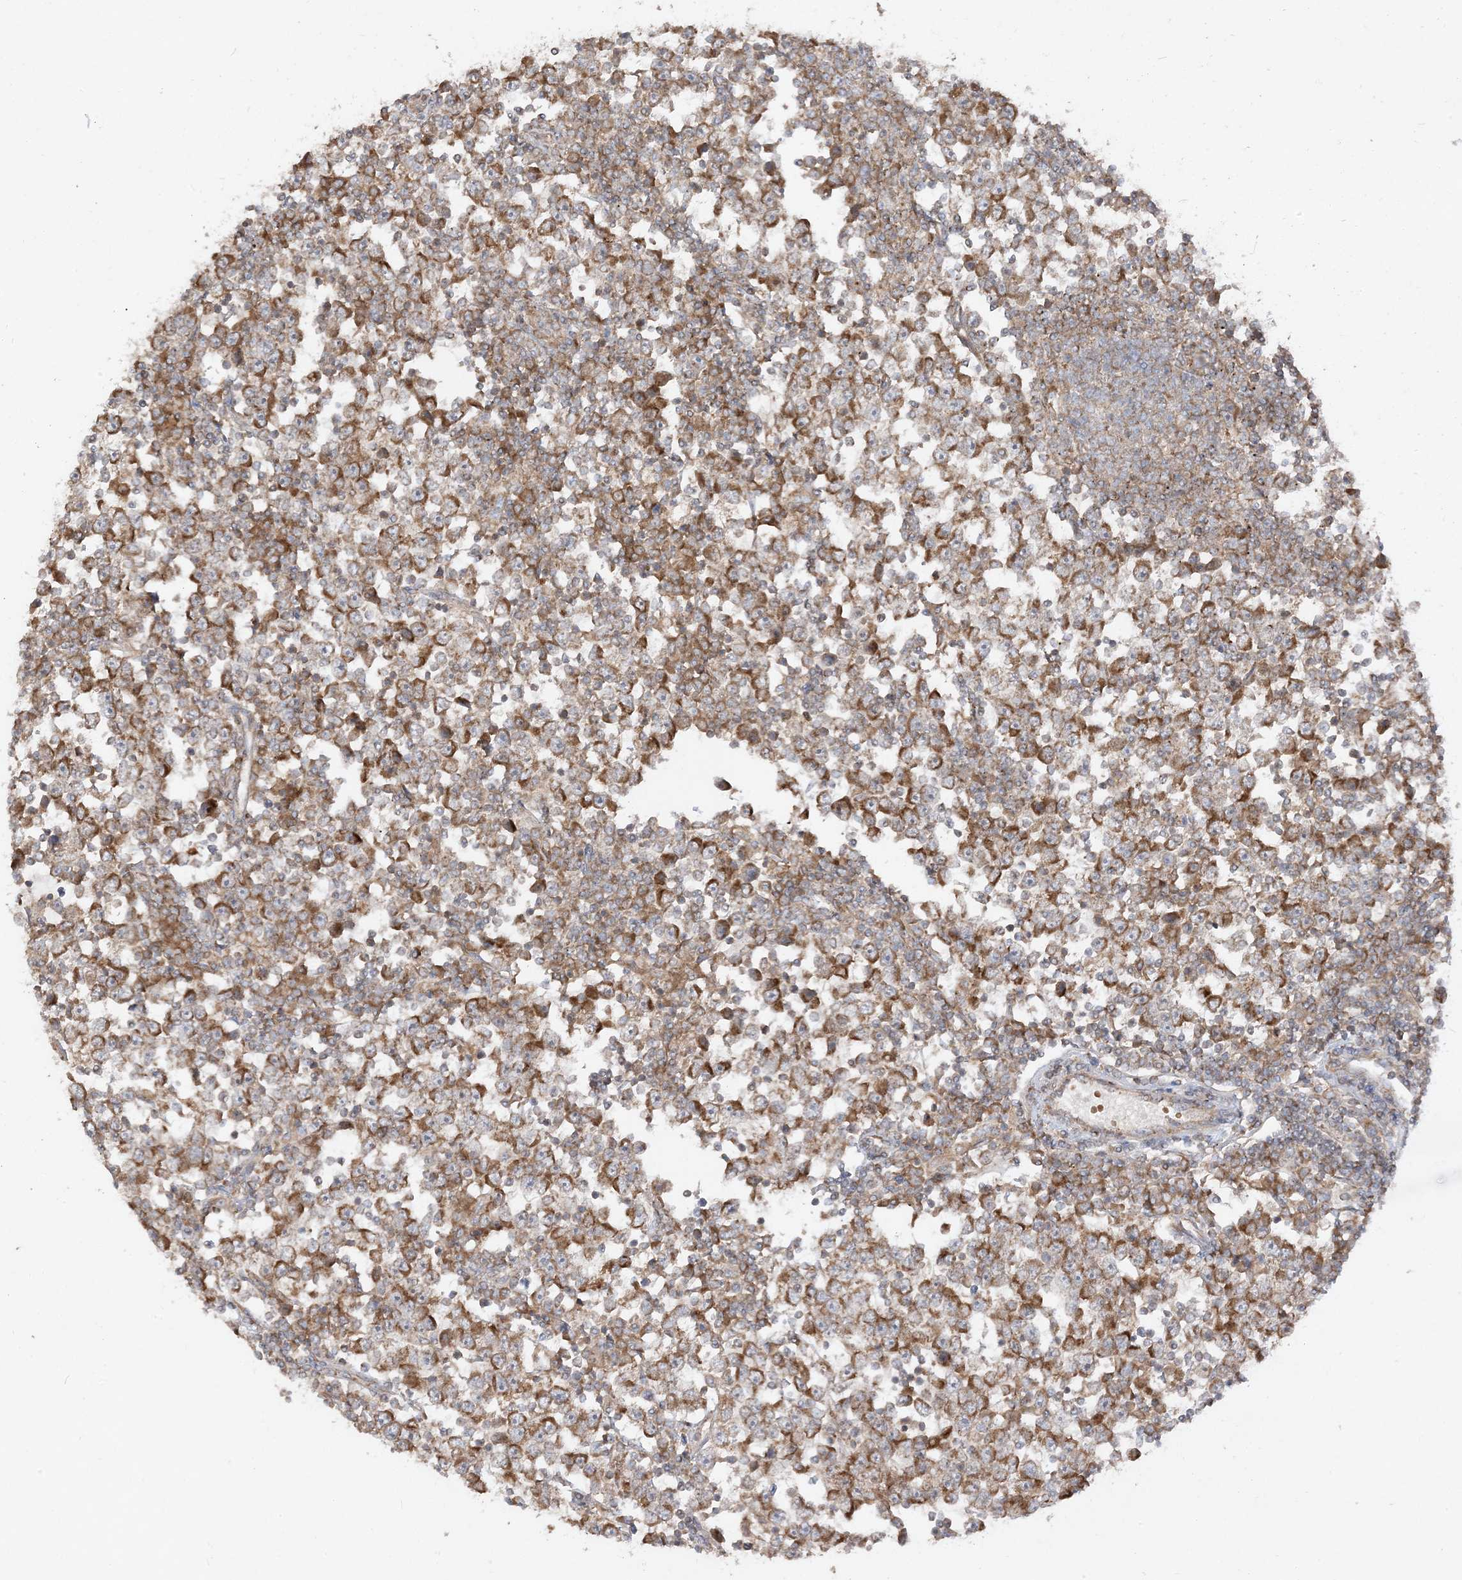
{"staining": {"intensity": "moderate", "quantity": ">75%", "location": "cytoplasmic/membranous"}, "tissue": "testis cancer", "cell_type": "Tumor cells", "image_type": "cancer", "snomed": [{"axis": "morphology", "description": "Seminoma, NOS"}, {"axis": "topography", "description": "Testis"}], "caption": "This photomicrograph shows immunohistochemistry (IHC) staining of testis seminoma, with medium moderate cytoplasmic/membranous positivity in approximately >75% of tumor cells.", "gene": "AARS2", "patient": {"sex": "male", "age": 65}}